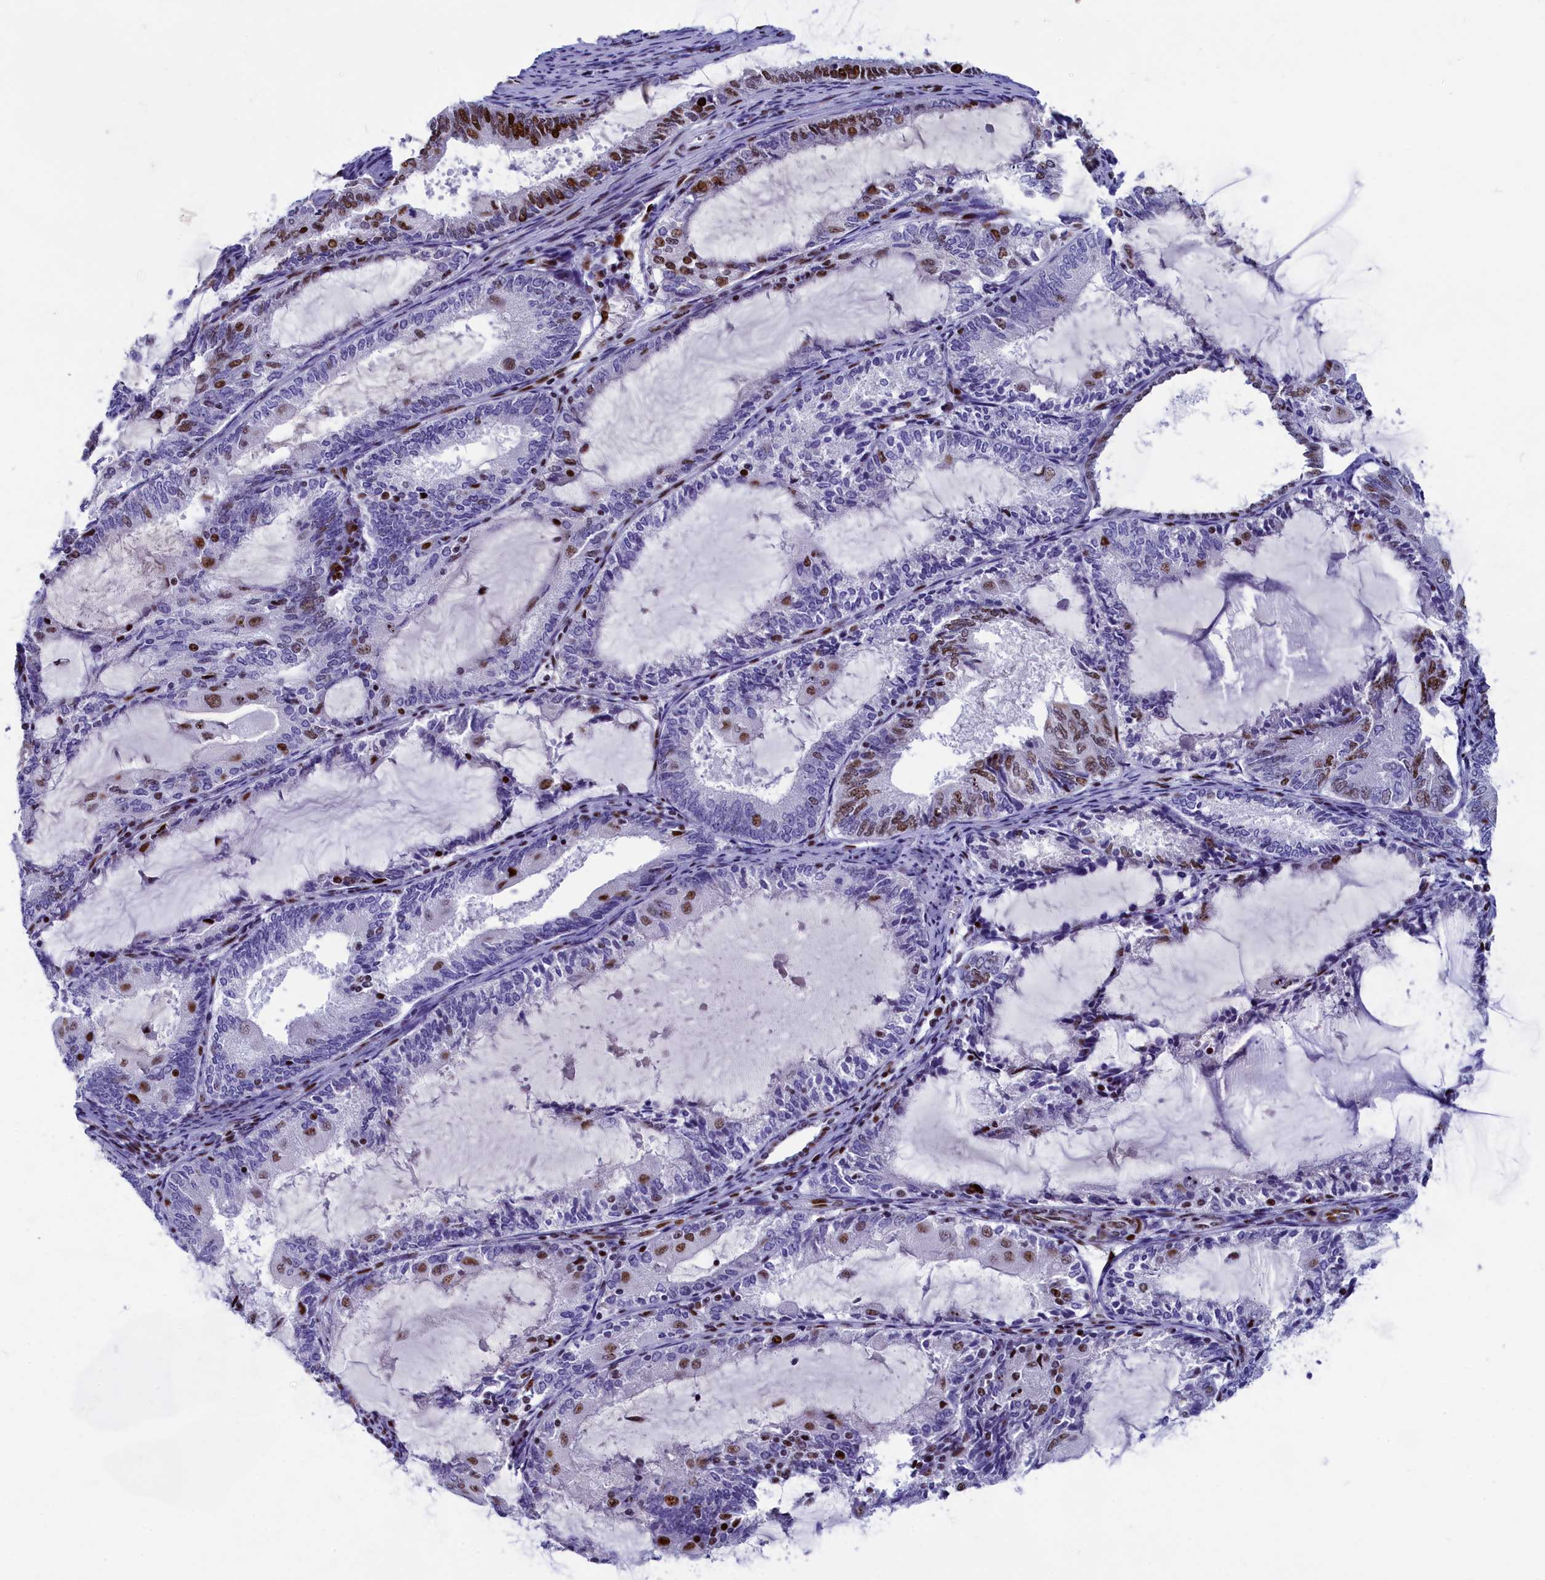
{"staining": {"intensity": "moderate", "quantity": "25%-75%", "location": "nuclear"}, "tissue": "endometrial cancer", "cell_type": "Tumor cells", "image_type": "cancer", "snomed": [{"axis": "morphology", "description": "Adenocarcinoma, NOS"}, {"axis": "topography", "description": "Endometrium"}], "caption": "Endometrial adenocarcinoma stained with a brown dye reveals moderate nuclear positive staining in approximately 25%-75% of tumor cells.", "gene": "NSA2", "patient": {"sex": "female", "age": 81}}